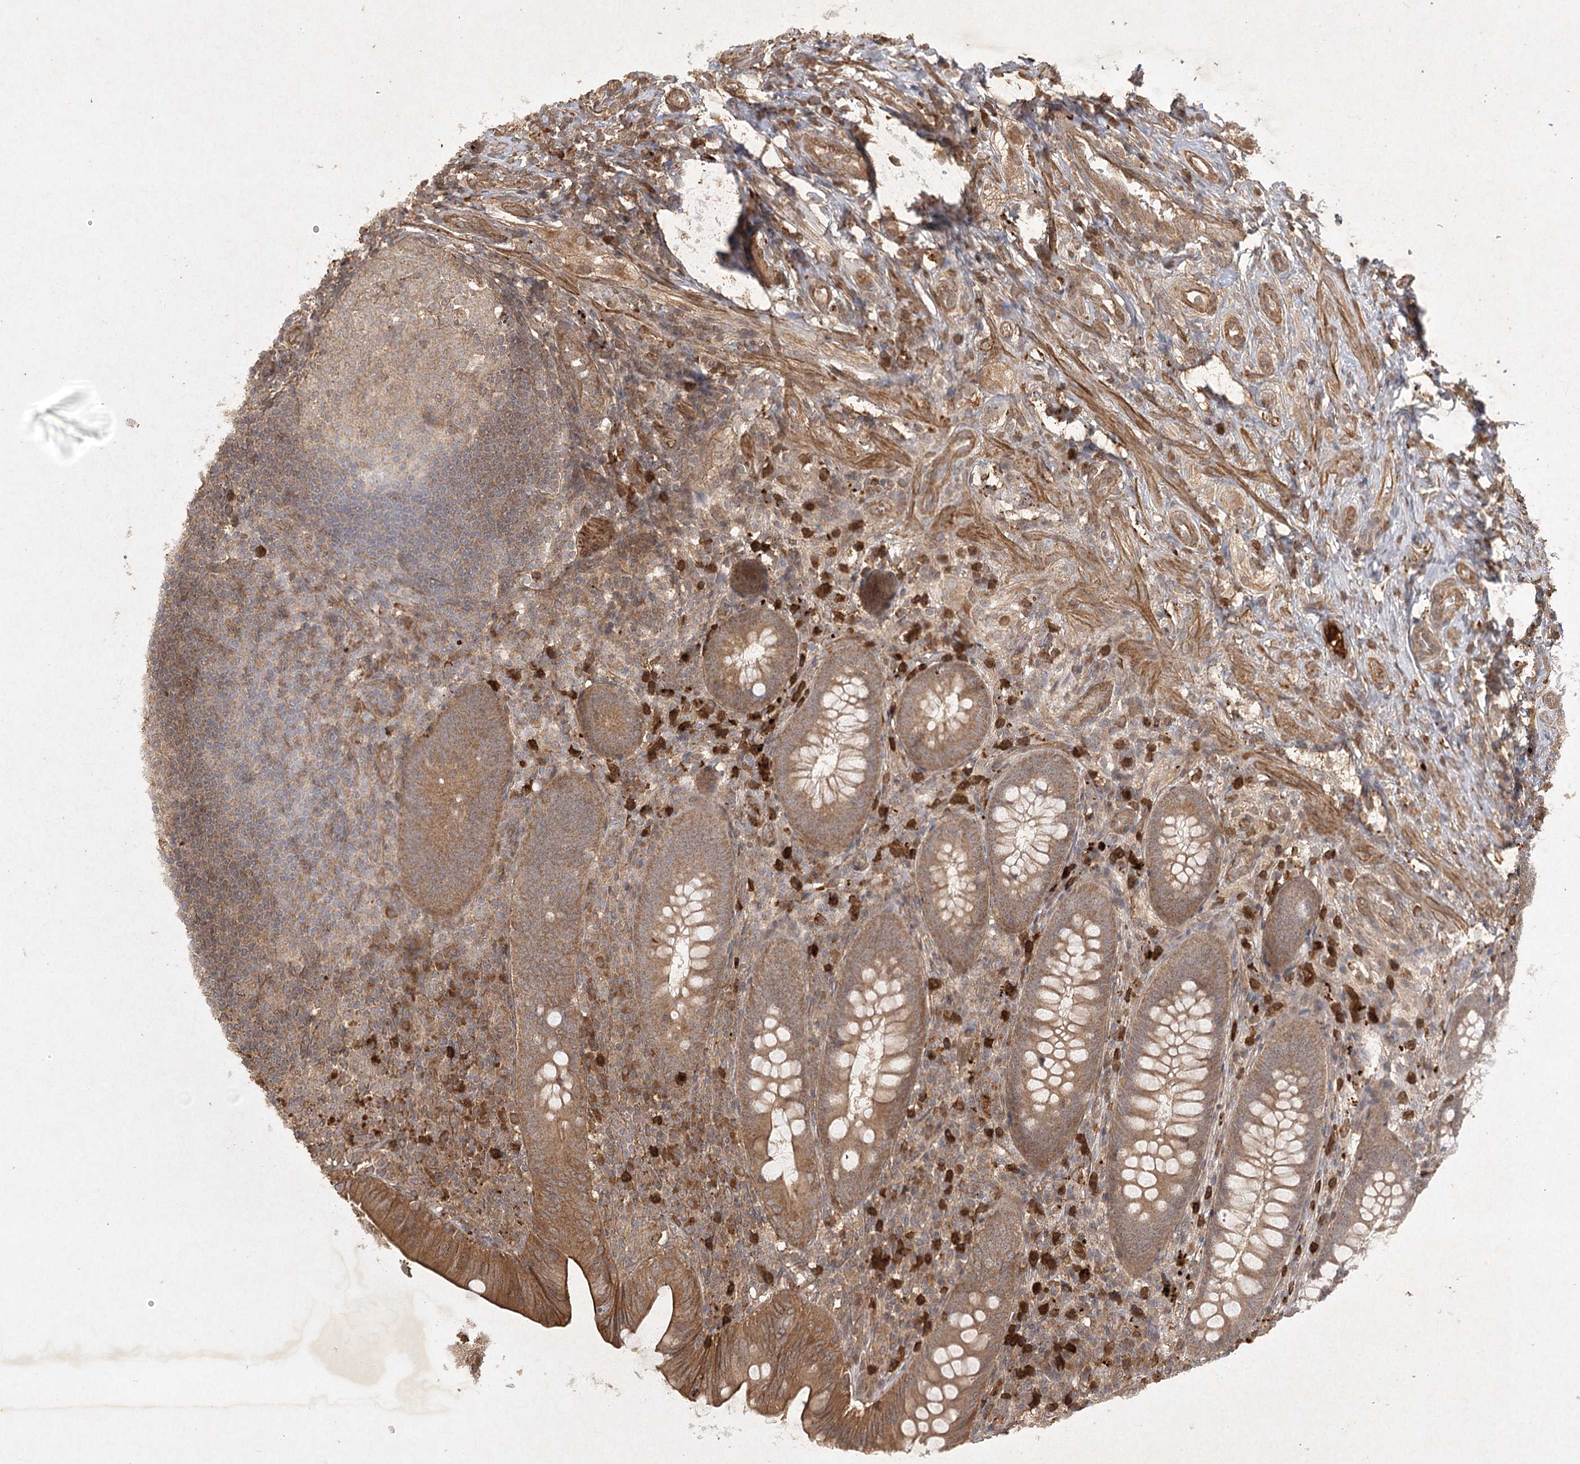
{"staining": {"intensity": "moderate", "quantity": ">75%", "location": "cytoplasmic/membranous"}, "tissue": "appendix", "cell_type": "Glandular cells", "image_type": "normal", "snomed": [{"axis": "morphology", "description": "Normal tissue, NOS"}, {"axis": "topography", "description": "Appendix"}], "caption": "Brown immunohistochemical staining in benign human appendix exhibits moderate cytoplasmic/membranous expression in approximately >75% of glandular cells.", "gene": "ARL13A", "patient": {"sex": "male", "age": 14}}